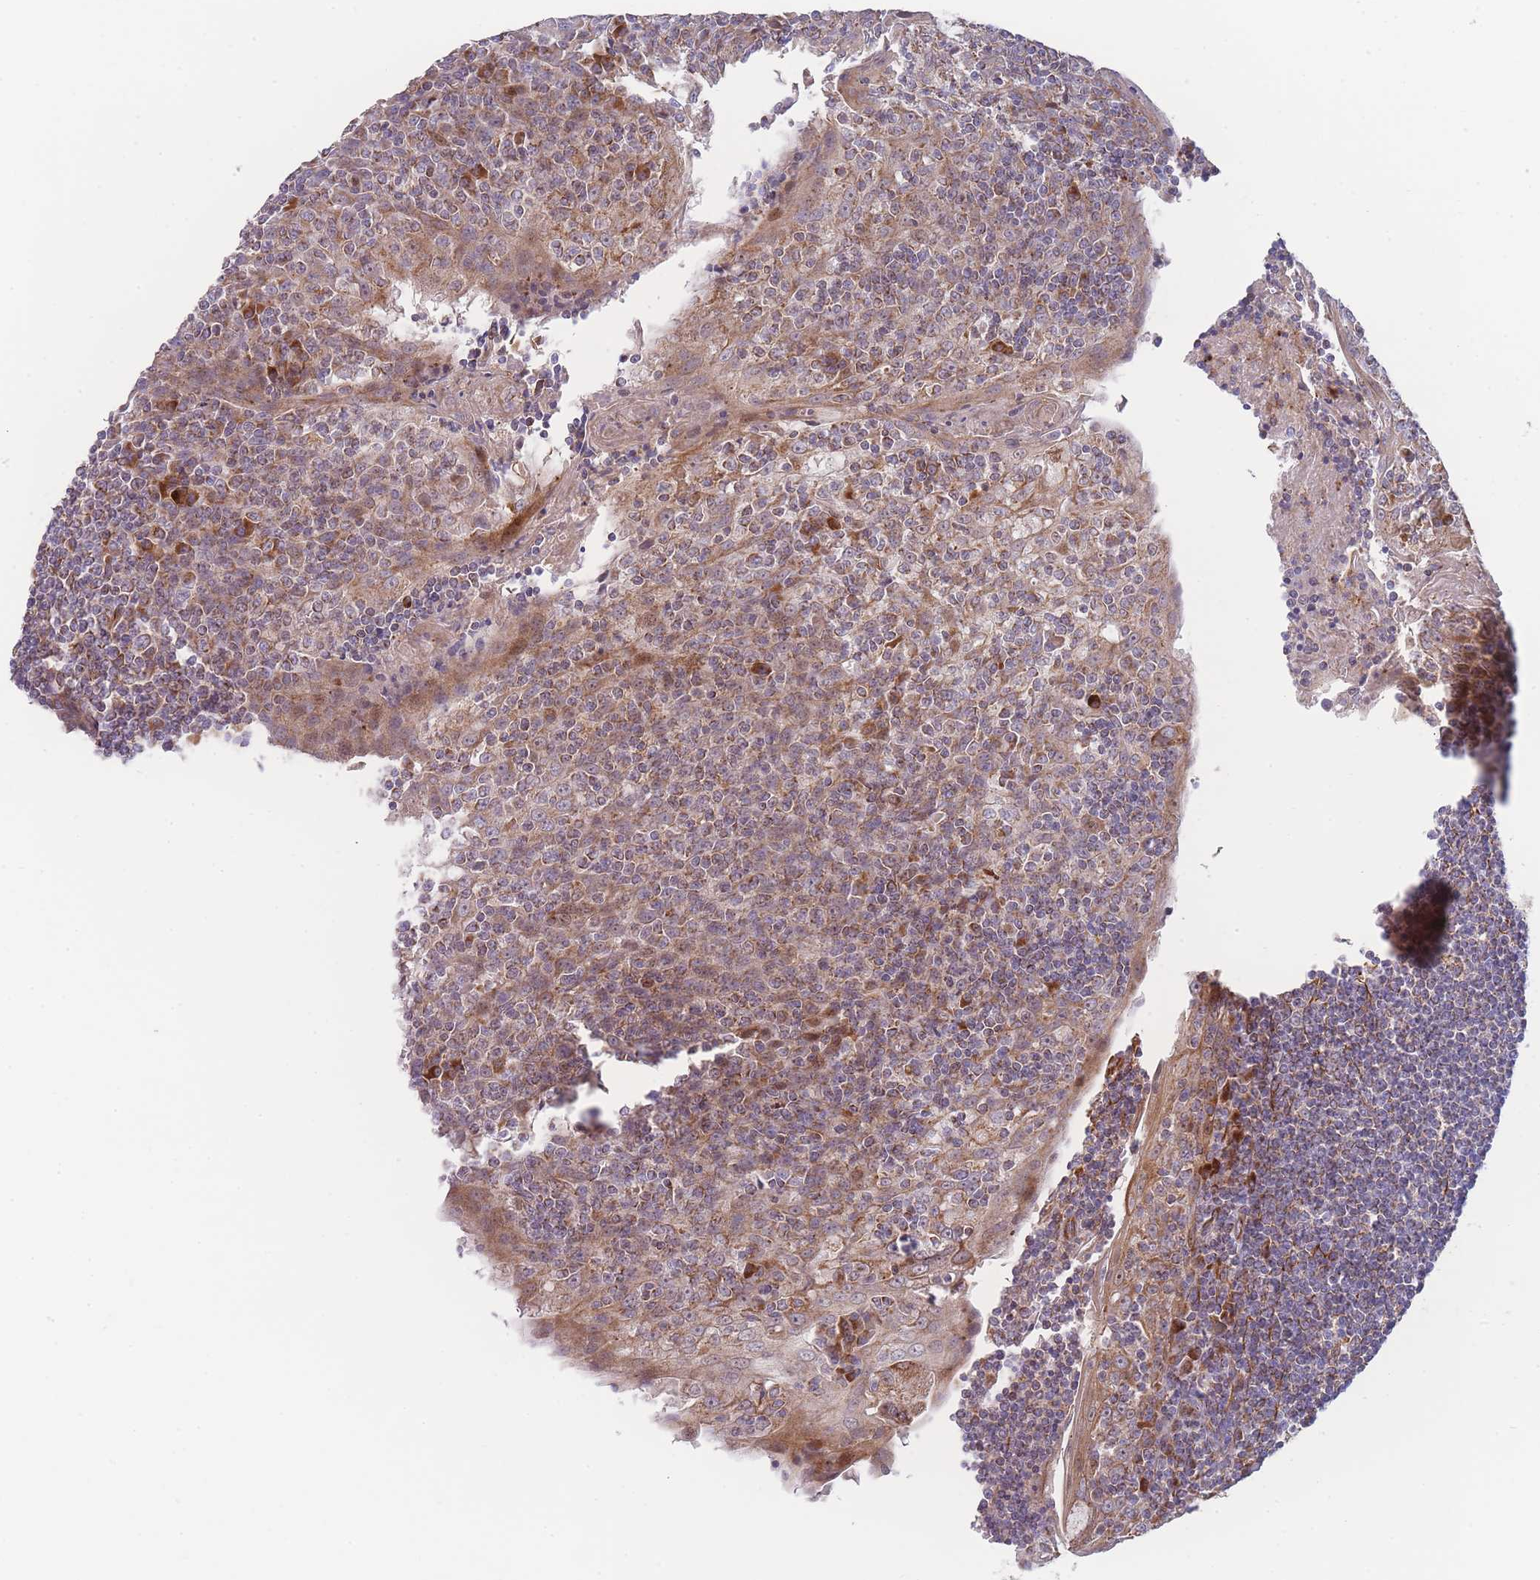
{"staining": {"intensity": "weak", "quantity": "25%-75%", "location": "cytoplasmic/membranous"}, "tissue": "tonsil", "cell_type": "Germinal center cells", "image_type": "normal", "snomed": [{"axis": "morphology", "description": "Normal tissue, NOS"}, {"axis": "topography", "description": "Tonsil"}], "caption": "Protein staining of unremarkable tonsil displays weak cytoplasmic/membranous positivity in approximately 25%-75% of germinal center cells. (DAB (3,3'-diaminobenzidine) IHC, brown staining for protein, blue staining for nuclei).", "gene": "MTRES1", "patient": {"sex": "male", "age": 27}}